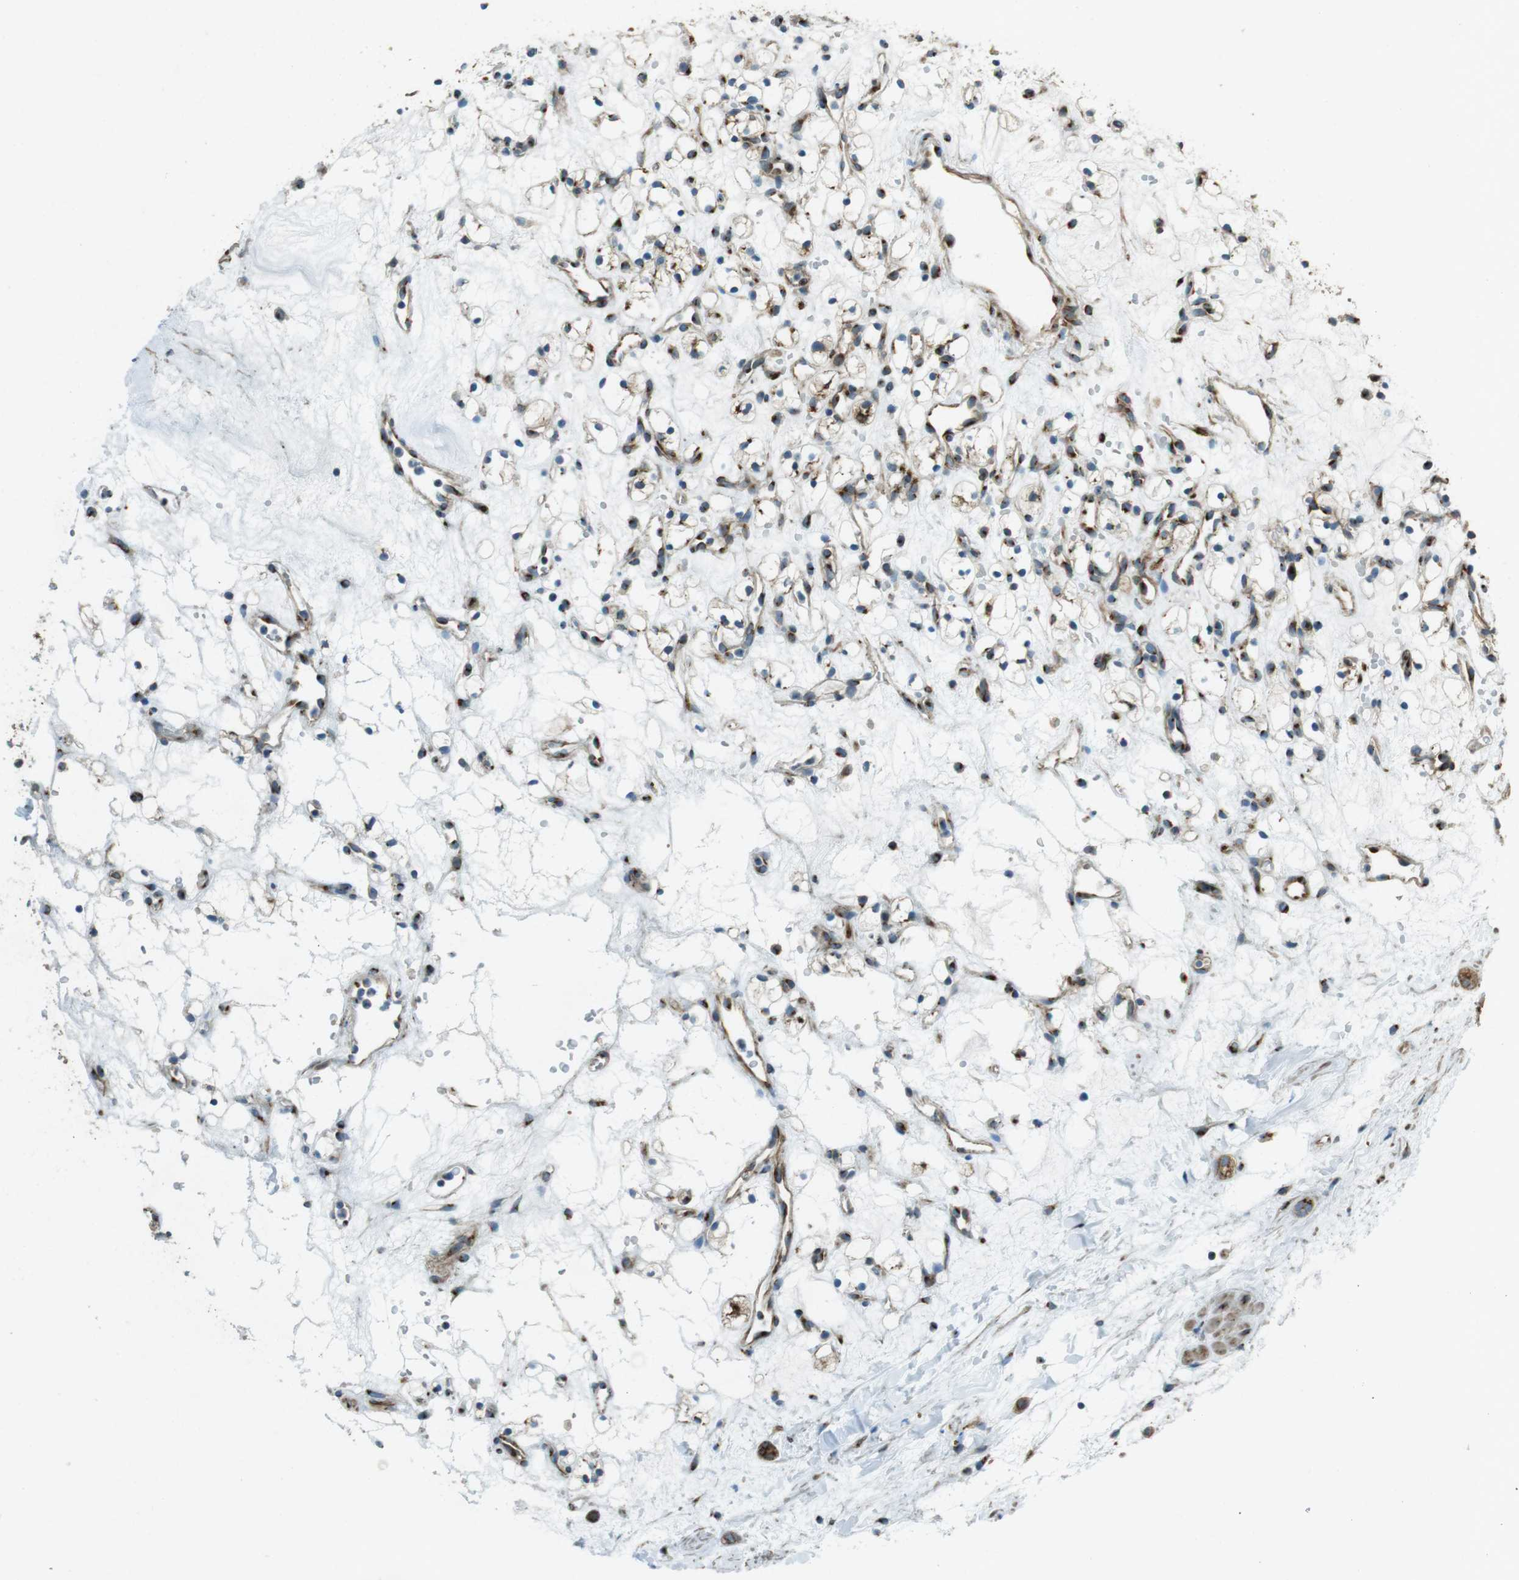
{"staining": {"intensity": "moderate", "quantity": ">75%", "location": "cytoplasmic/membranous"}, "tissue": "renal cancer", "cell_type": "Tumor cells", "image_type": "cancer", "snomed": [{"axis": "morphology", "description": "Adenocarcinoma, NOS"}, {"axis": "topography", "description": "Kidney"}], "caption": "Renal cancer (adenocarcinoma) tissue exhibits moderate cytoplasmic/membranous expression in approximately >75% of tumor cells, visualized by immunohistochemistry. (DAB (3,3'-diaminobenzidine) IHC with brightfield microscopy, high magnification).", "gene": "TMEM115", "patient": {"sex": "female", "age": 60}}